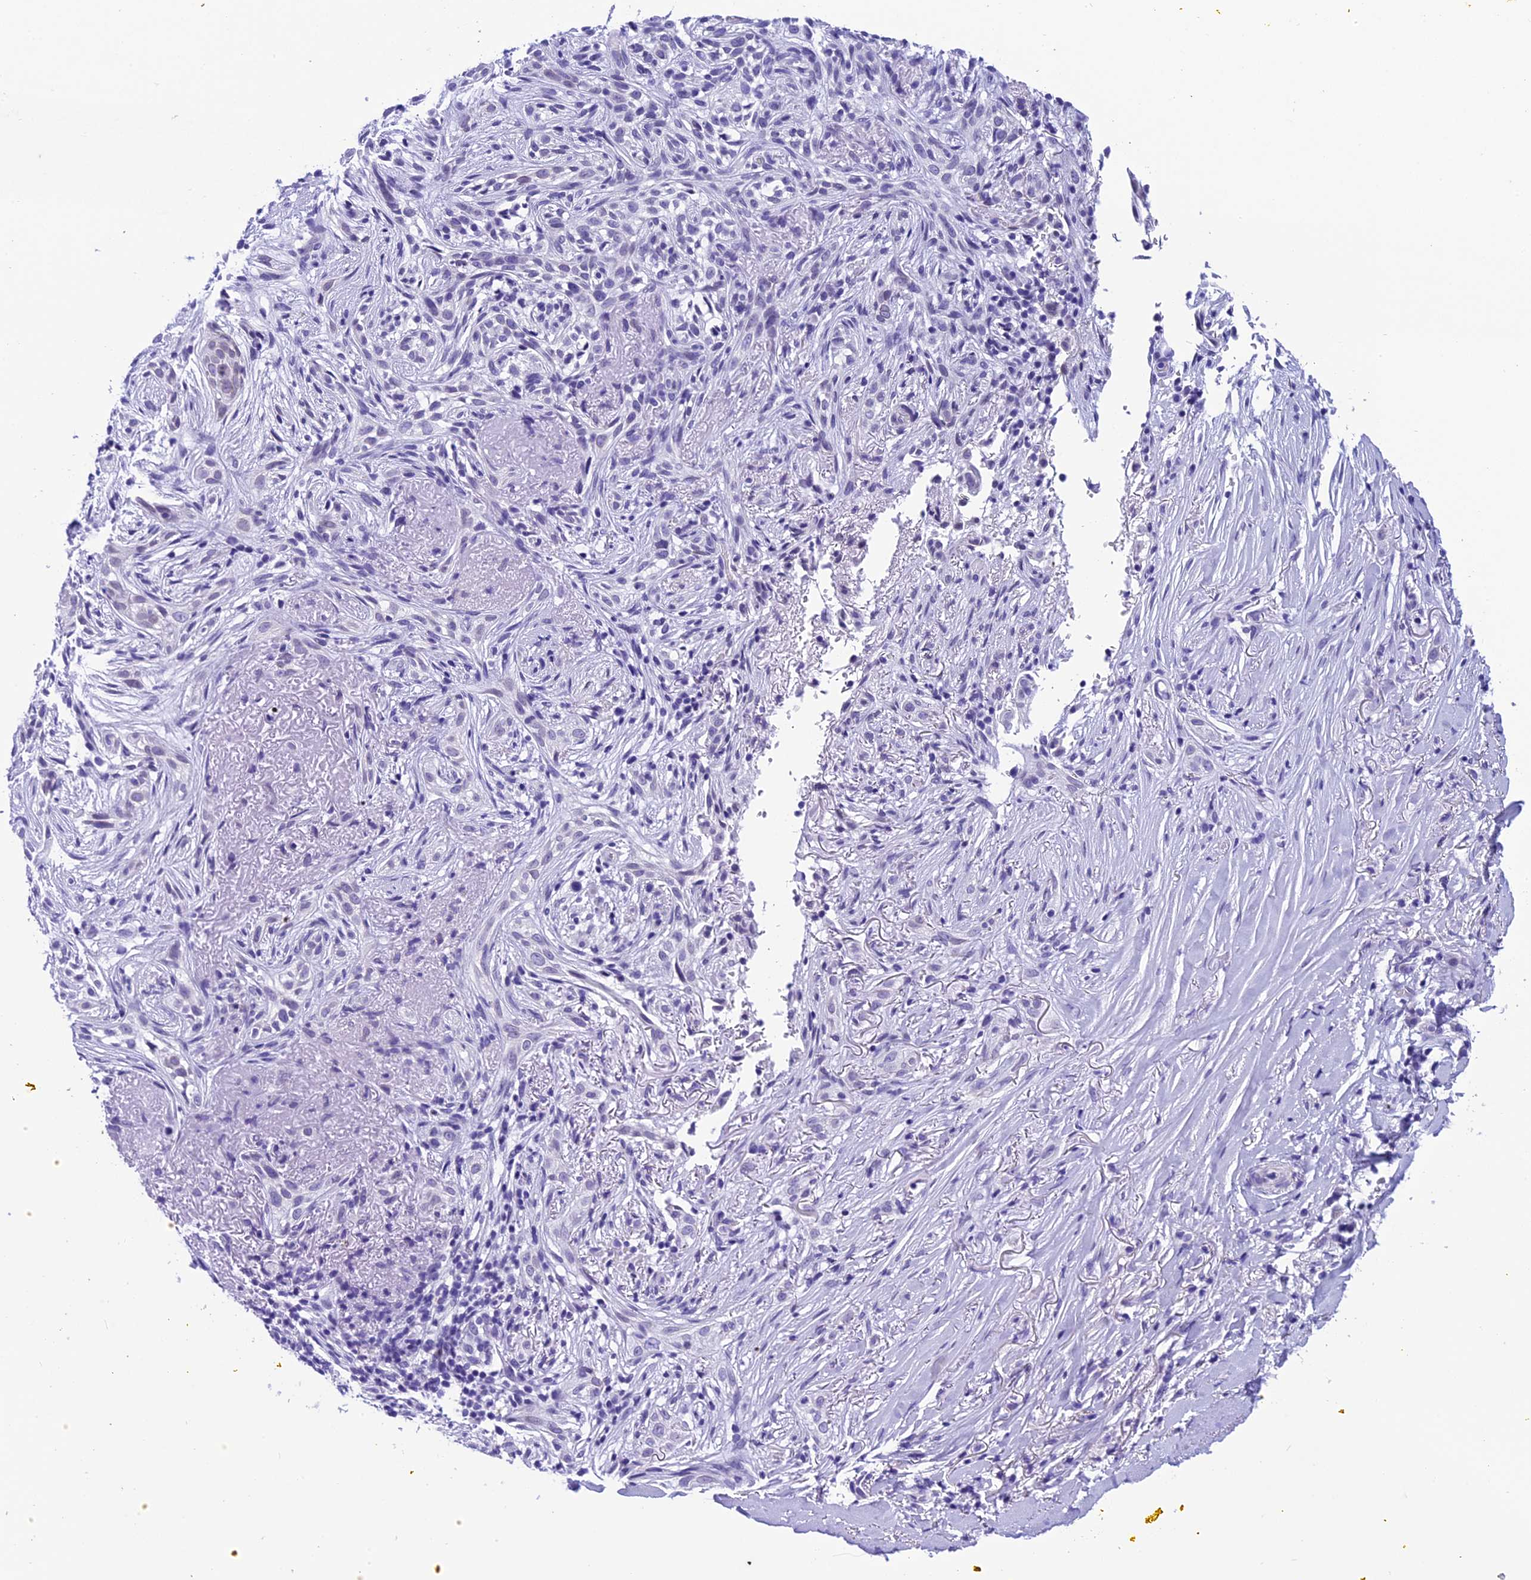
{"staining": {"intensity": "negative", "quantity": "none", "location": "none"}, "tissue": "adipose tissue", "cell_type": "Adipocytes", "image_type": "normal", "snomed": [{"axis": "morphology", "description": "Normal tissue, NOS"}, {"axis": "morphology", "description": "Basal cell carcinoma"}, {"axis": "topography", "description": "Skin"}], "caption": "The histopathology image shows no staining of adipocytes in benign adipose tissue.", "gene": "METTL25", "patient": {"sex": "female", "age": 89}}